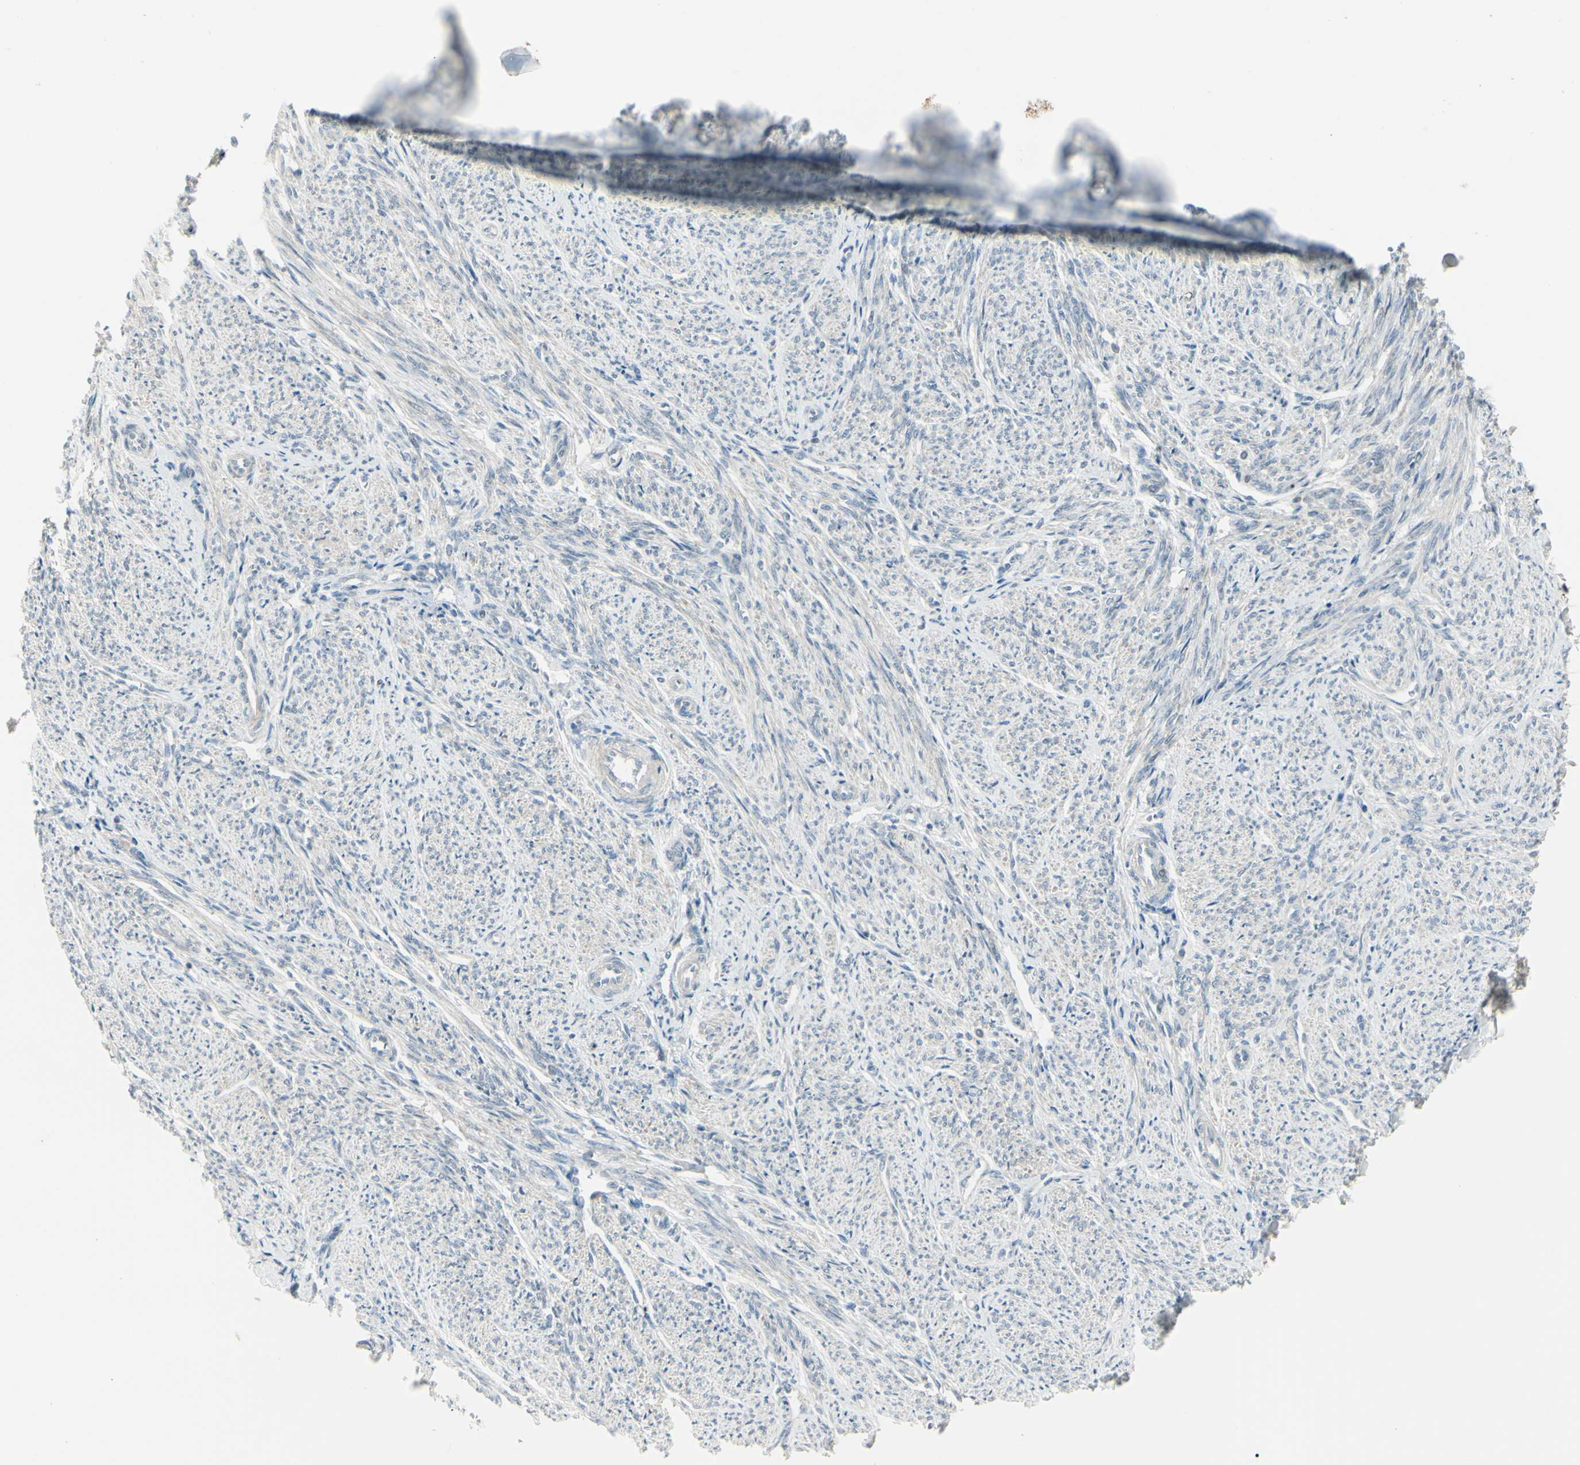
{"staining": {"intensity": "weak", "quantity": ">75%", "location": "cytoplasmic/membranous"}, "tissue": "smooth muscle", "cell_type": "Smooth muscle cells", "image_type": "normal", "snomed": [{"axis": "morphology", "description": "Normal tissue, NOS"}, {"axis": "topography", "description": "Smooth muscle"}], "caption": "IHC of normal smooth muscle displays low levels of weak cytoplasmic/membranous positivity in about >75% of smooth muscle cells.", "gene": "SH3GL2", "patient": {"sex": "female", "age": 65}}